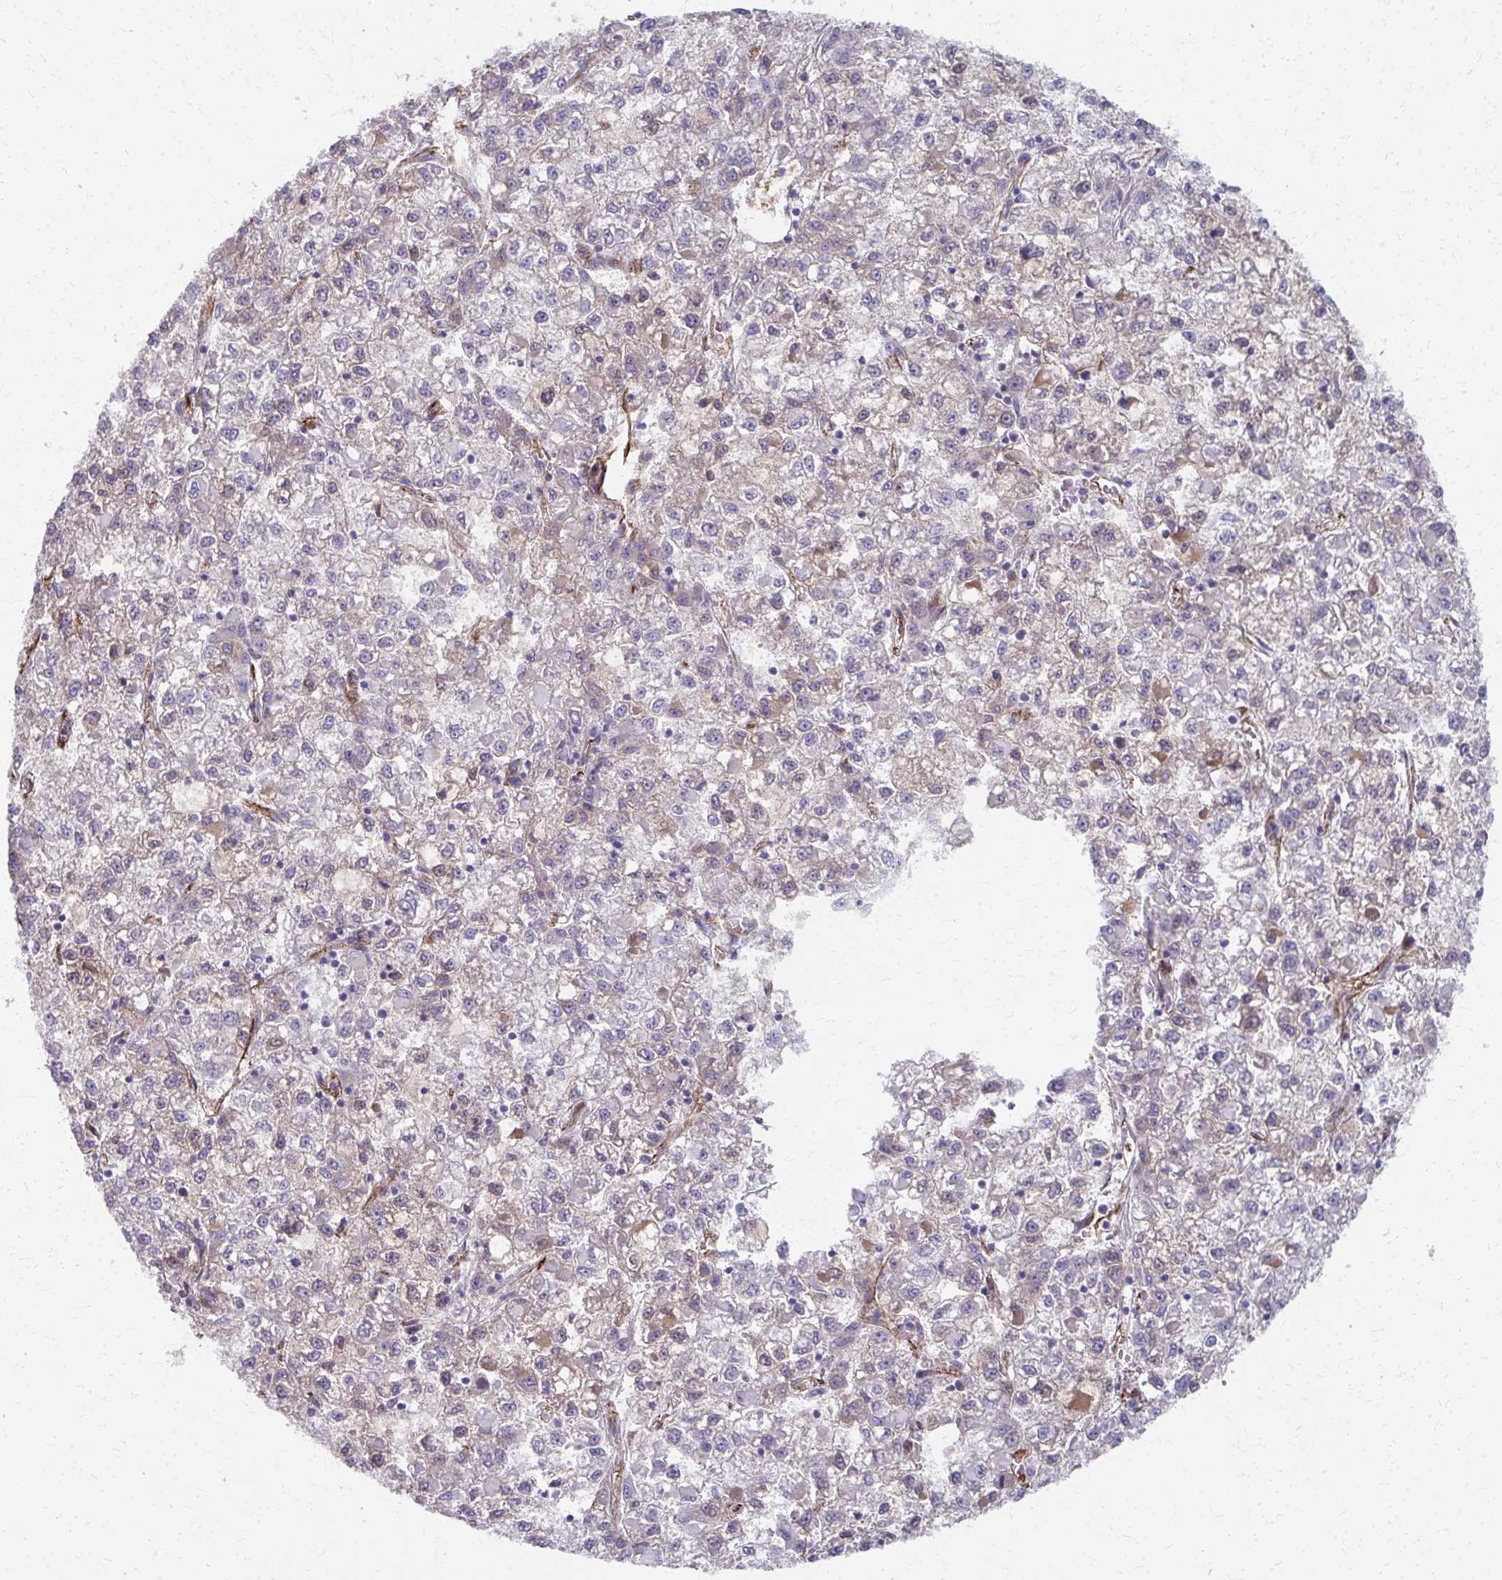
{"staining": {"intensity": "weak", "quantity": "25%-75%", "location": "cytoplasmic/membranous"}, "tissue": "liver cancer", "cell_type": "Tumor cells", "image_type": "cancer", "snomed": [{"axis": "morphology", "description": "Carcinoma, Hepatocellular, NOS"}, {"axis": "topography", "description": "Liver"}], "caption": "Liver cancer stained for a protein (brown) shows weak cytoplasmic/membranous positive staining in approximately 25%-75% of tumor cells.", "gene": "ADIPOQ", "patient": {"sex": "male", "age": 40}}